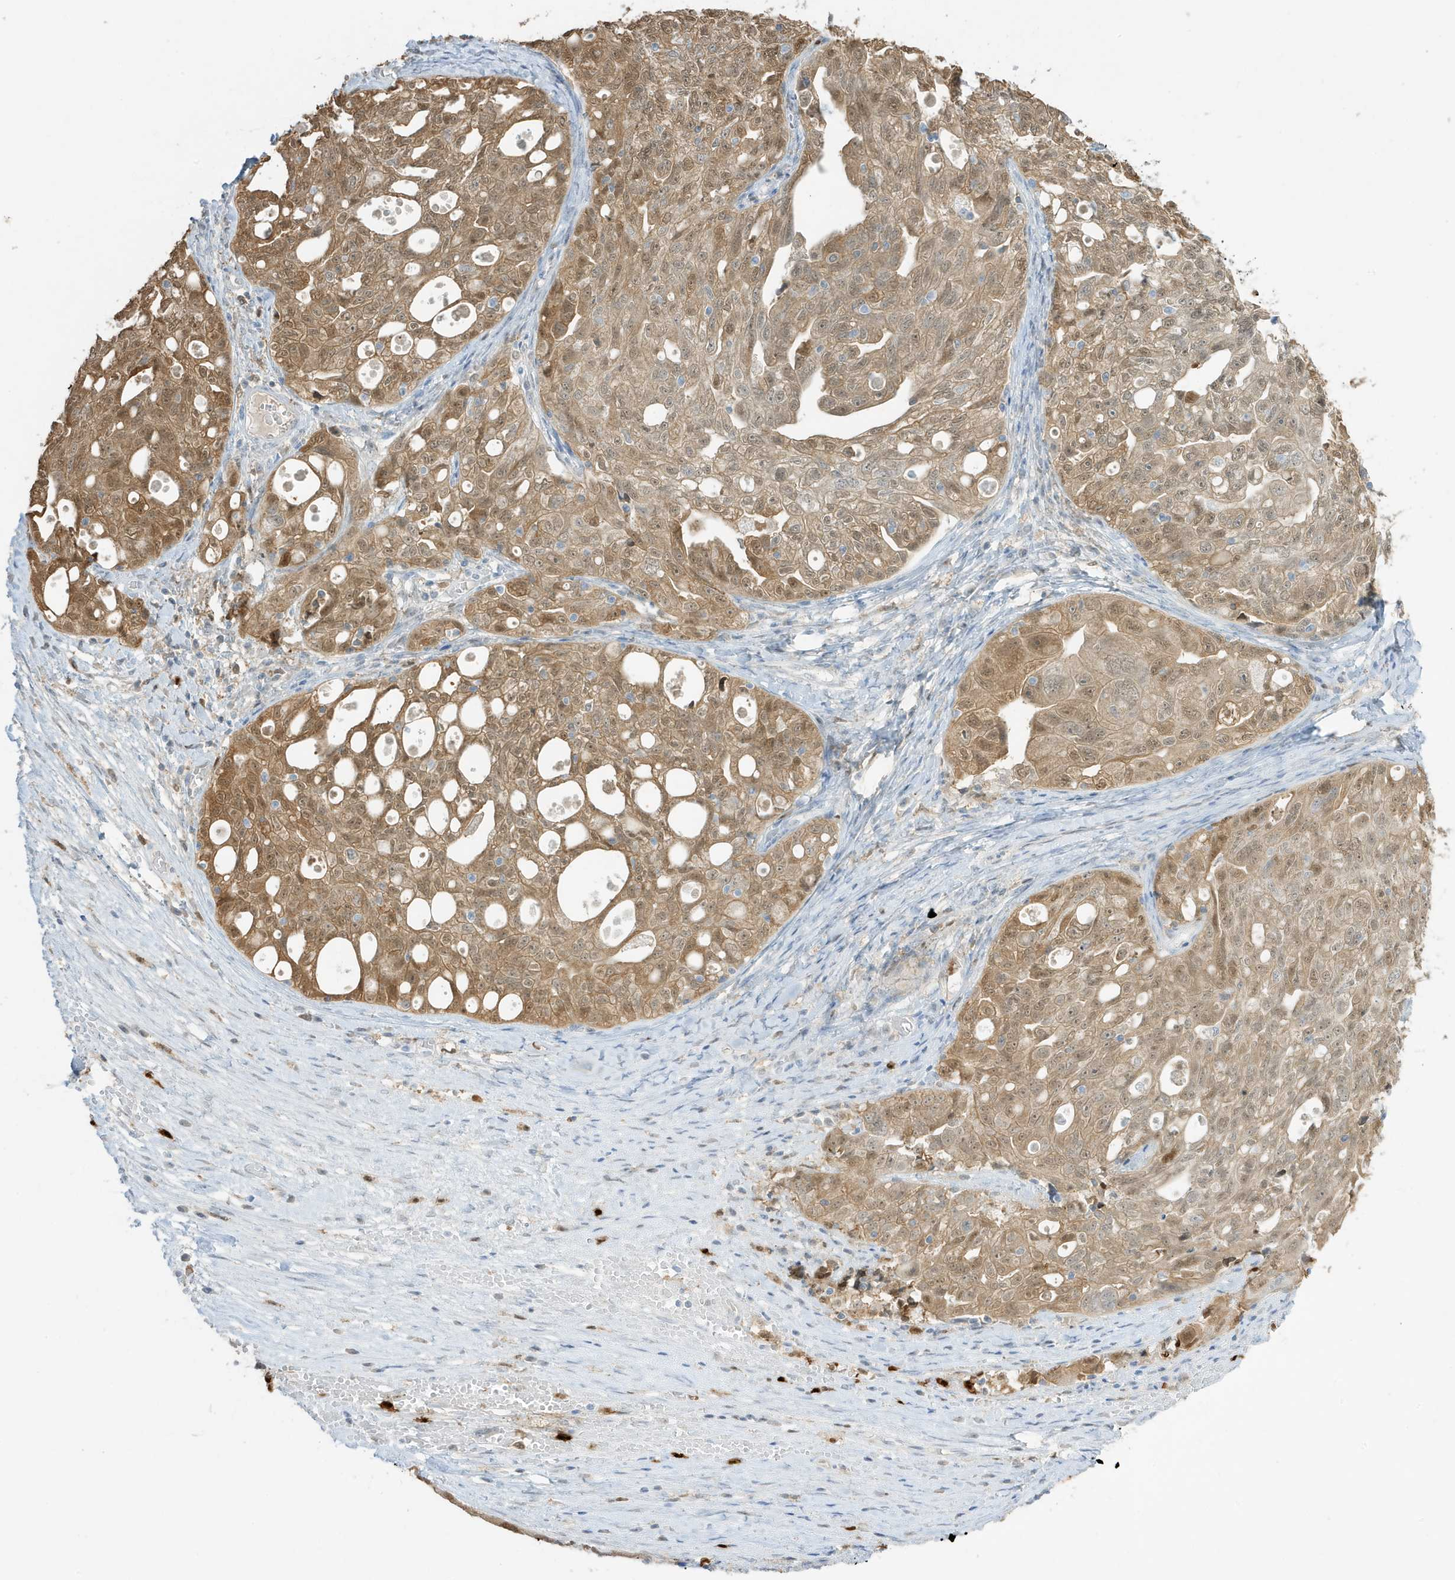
{"staining": {"intensity": "moderate", "quantity": ">75%", "location": "cytoplasmic/membranous,nuclear"}, "tissue": "ovarian cancer", "cell_type": "Tumor cells", "image_type": "cancer", "snomed": [{"axis": "morphology", "description": "Carcinoma, NOS"}, {"axis": "morphology", "description": "Cystadenocarcinoma, serous, NOS"}, {"axis": "topography", "description": "Ovary"}], "caption": "An image of human serous cystadenocarcinoma (ovarian) stained for a protein shows moderate cytoplasmic/membranous and nuclear brown staining in tumor cells. The protein is stained brown, and the nuclei are stained in blue (DAB IHC with brightfield microscopy, high magnification).", "gene": "GCA", "patient": {"sex": "female", "age": 69}}